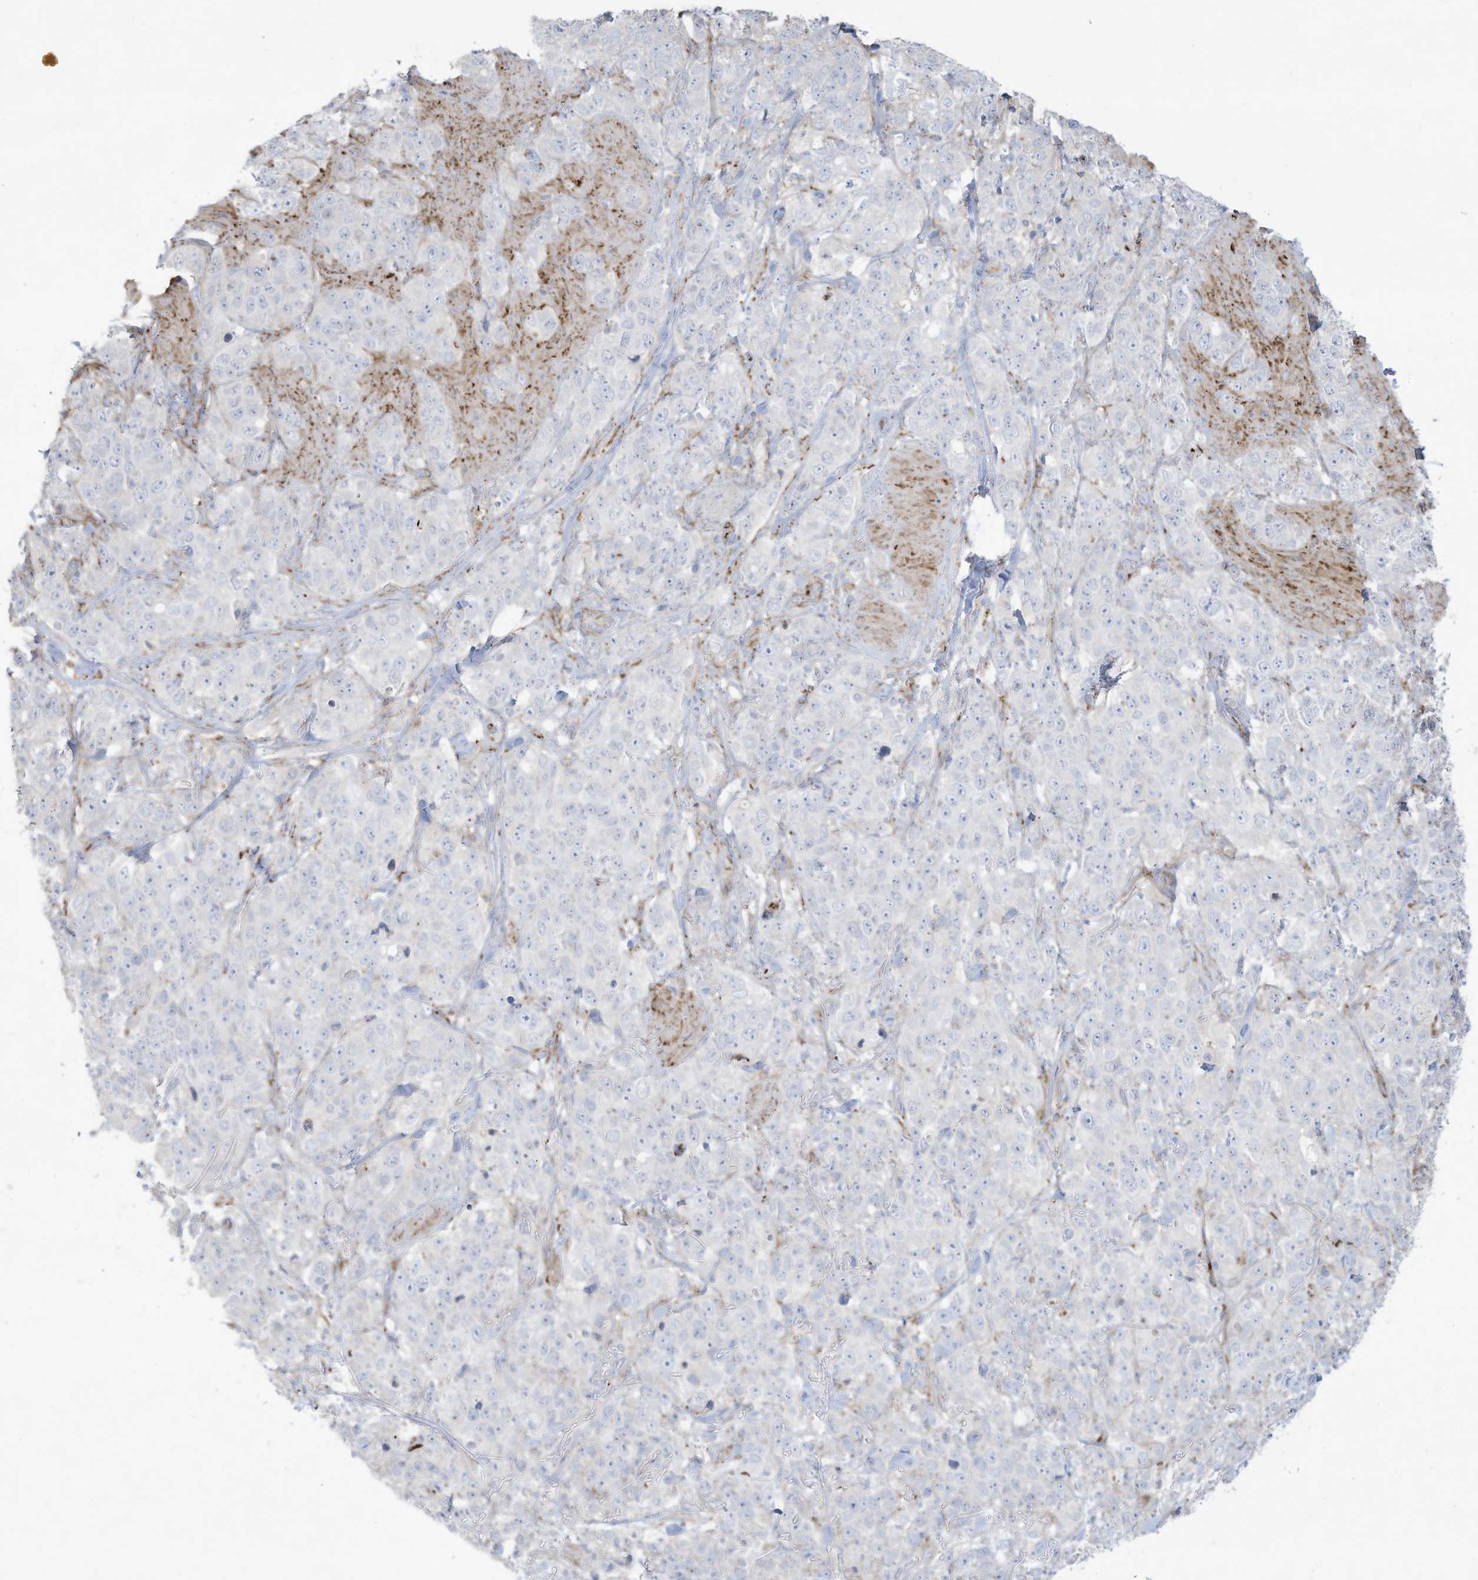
{"staining": {"intensity": "negative", "quantity": "none", "location": "none"}, "tissue": "stomach cancer", "cell_type": "Tumor cells", "image_type": "cancer", "snomed": [{"axis": "morphology", "description": "Adenocarcinoma, NOS"}, {"axis": "topography", "description": "Stomach"}], "caption": "Immunohistochemistry histopathology image of human stomach adenocarcinoma stained for a protein (brown), which reveals no positivity in tumor cells.", "gene": "THNSL2", "patient": {"sex": "male", "age": 48}}